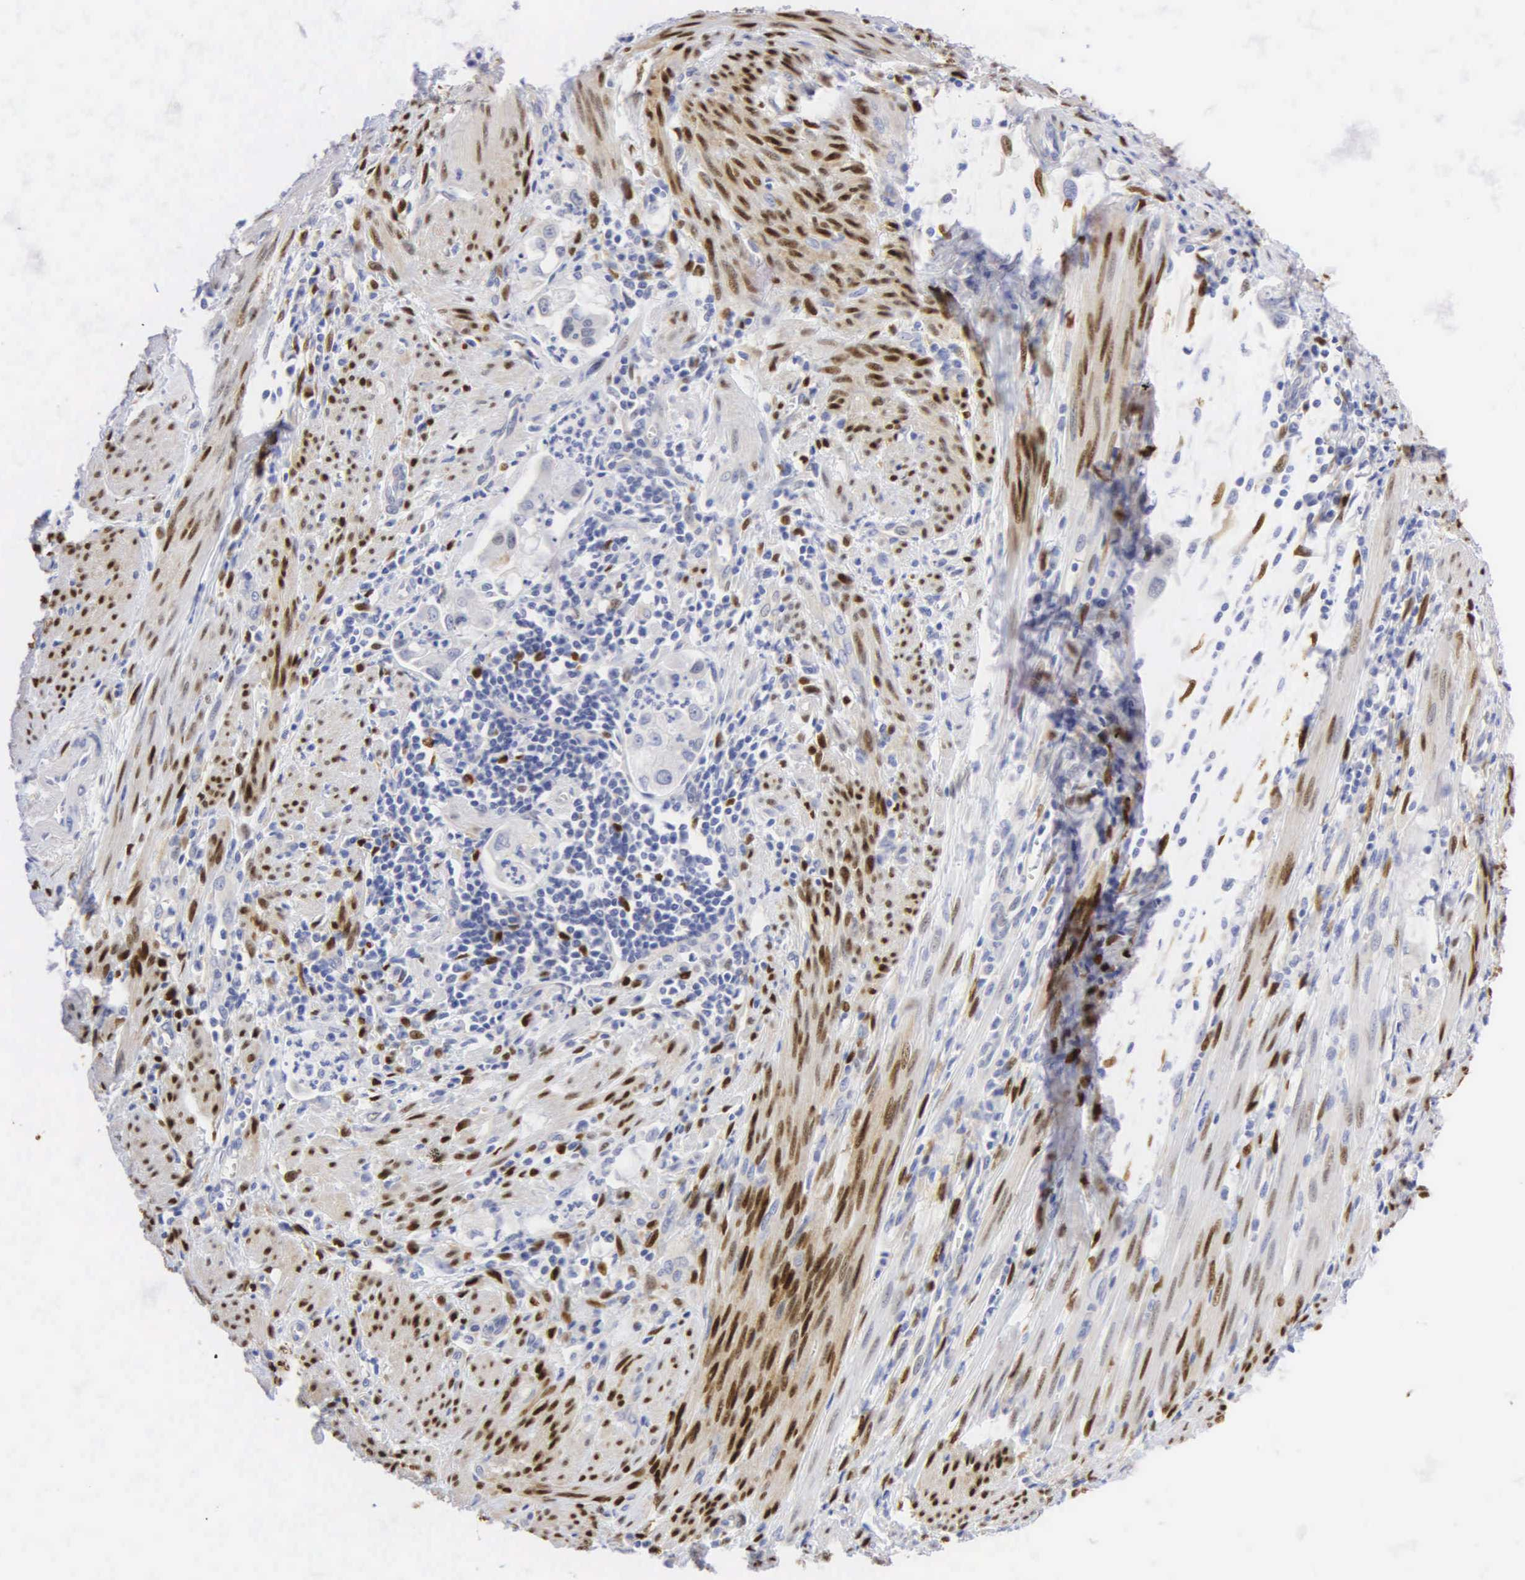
{"staining": {"intensity": "strong", "quantity": ">75%", "location": "cytoplasmic/membranous,nuclear"}, "tissue": "endometrial cancer", "cell_type": "Tumor cells", "image_type": "cancer", "snomed": [{"axis": "morphology", "description": "Adenocarcinoma, NOS"}, {"axis": "topography", "description": "Endometrium"}], "caption": "About >75% of tumor cells in human adenocarcinoma (endometrial) exhibit strong cytoplasmic/membranous and nuclear protein staining as visualized by brown immunohistochemical staining.", "gene": "PGR", "patient": {"sex": "female", "age": 75}}